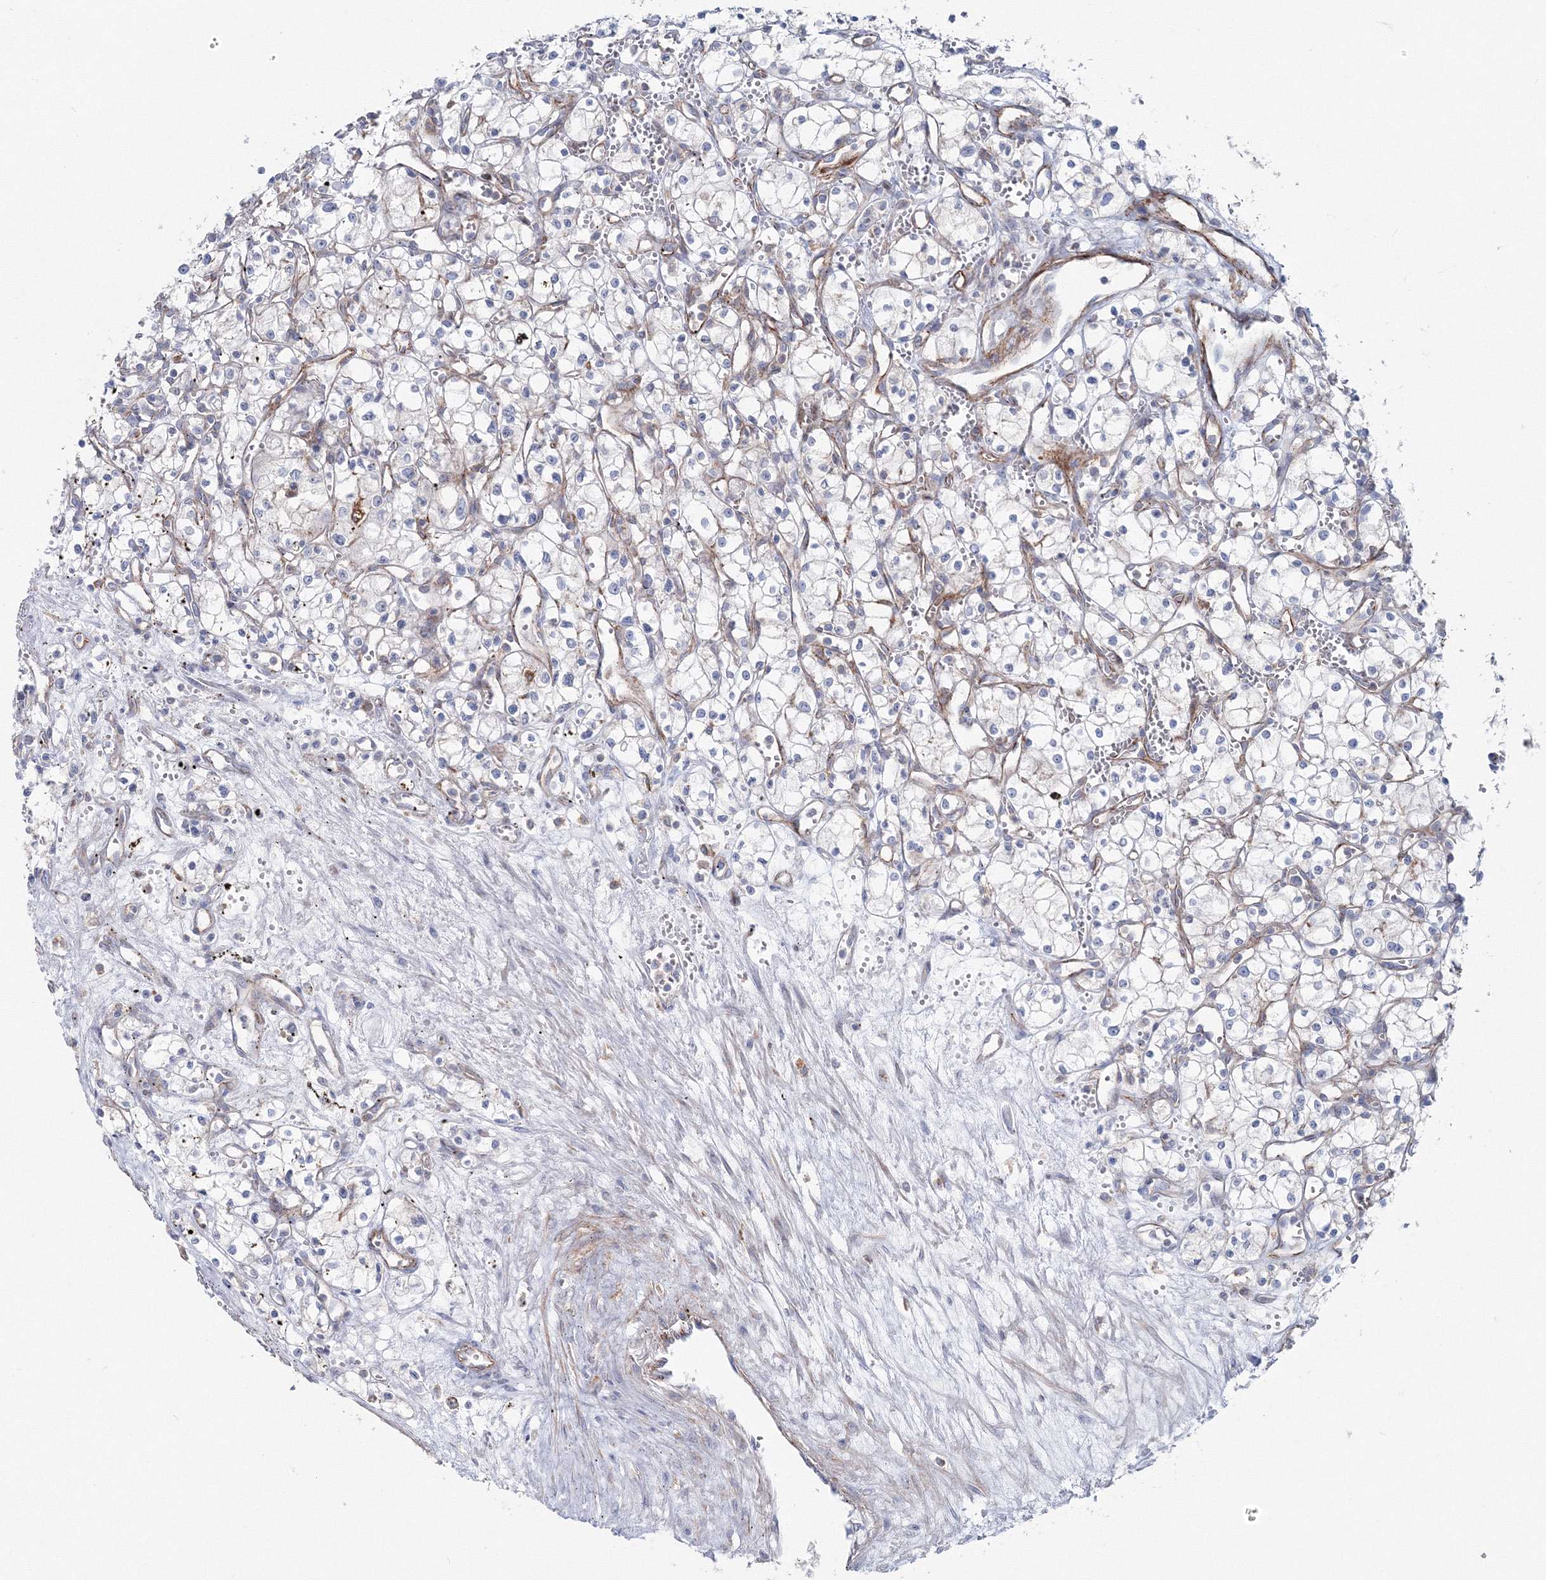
{"staining": {"intensity": "negative", "quantity": "none", "location": "none"}, "tissue": "renal cancer", "cell_type": "Tumor cells", "image_type": "cancer", "snomed": [{"axis": "morphology", "description": "Adenocarcinoma, NOS"}, {"axis": "topography", "description": "Kidney"}], "caption": "DAB immunohistochemical staining of human renal cancer displays no significant expression in tumor cells.", "gene": "GGA2", "patient": {"sex": "male", "age": 59}}